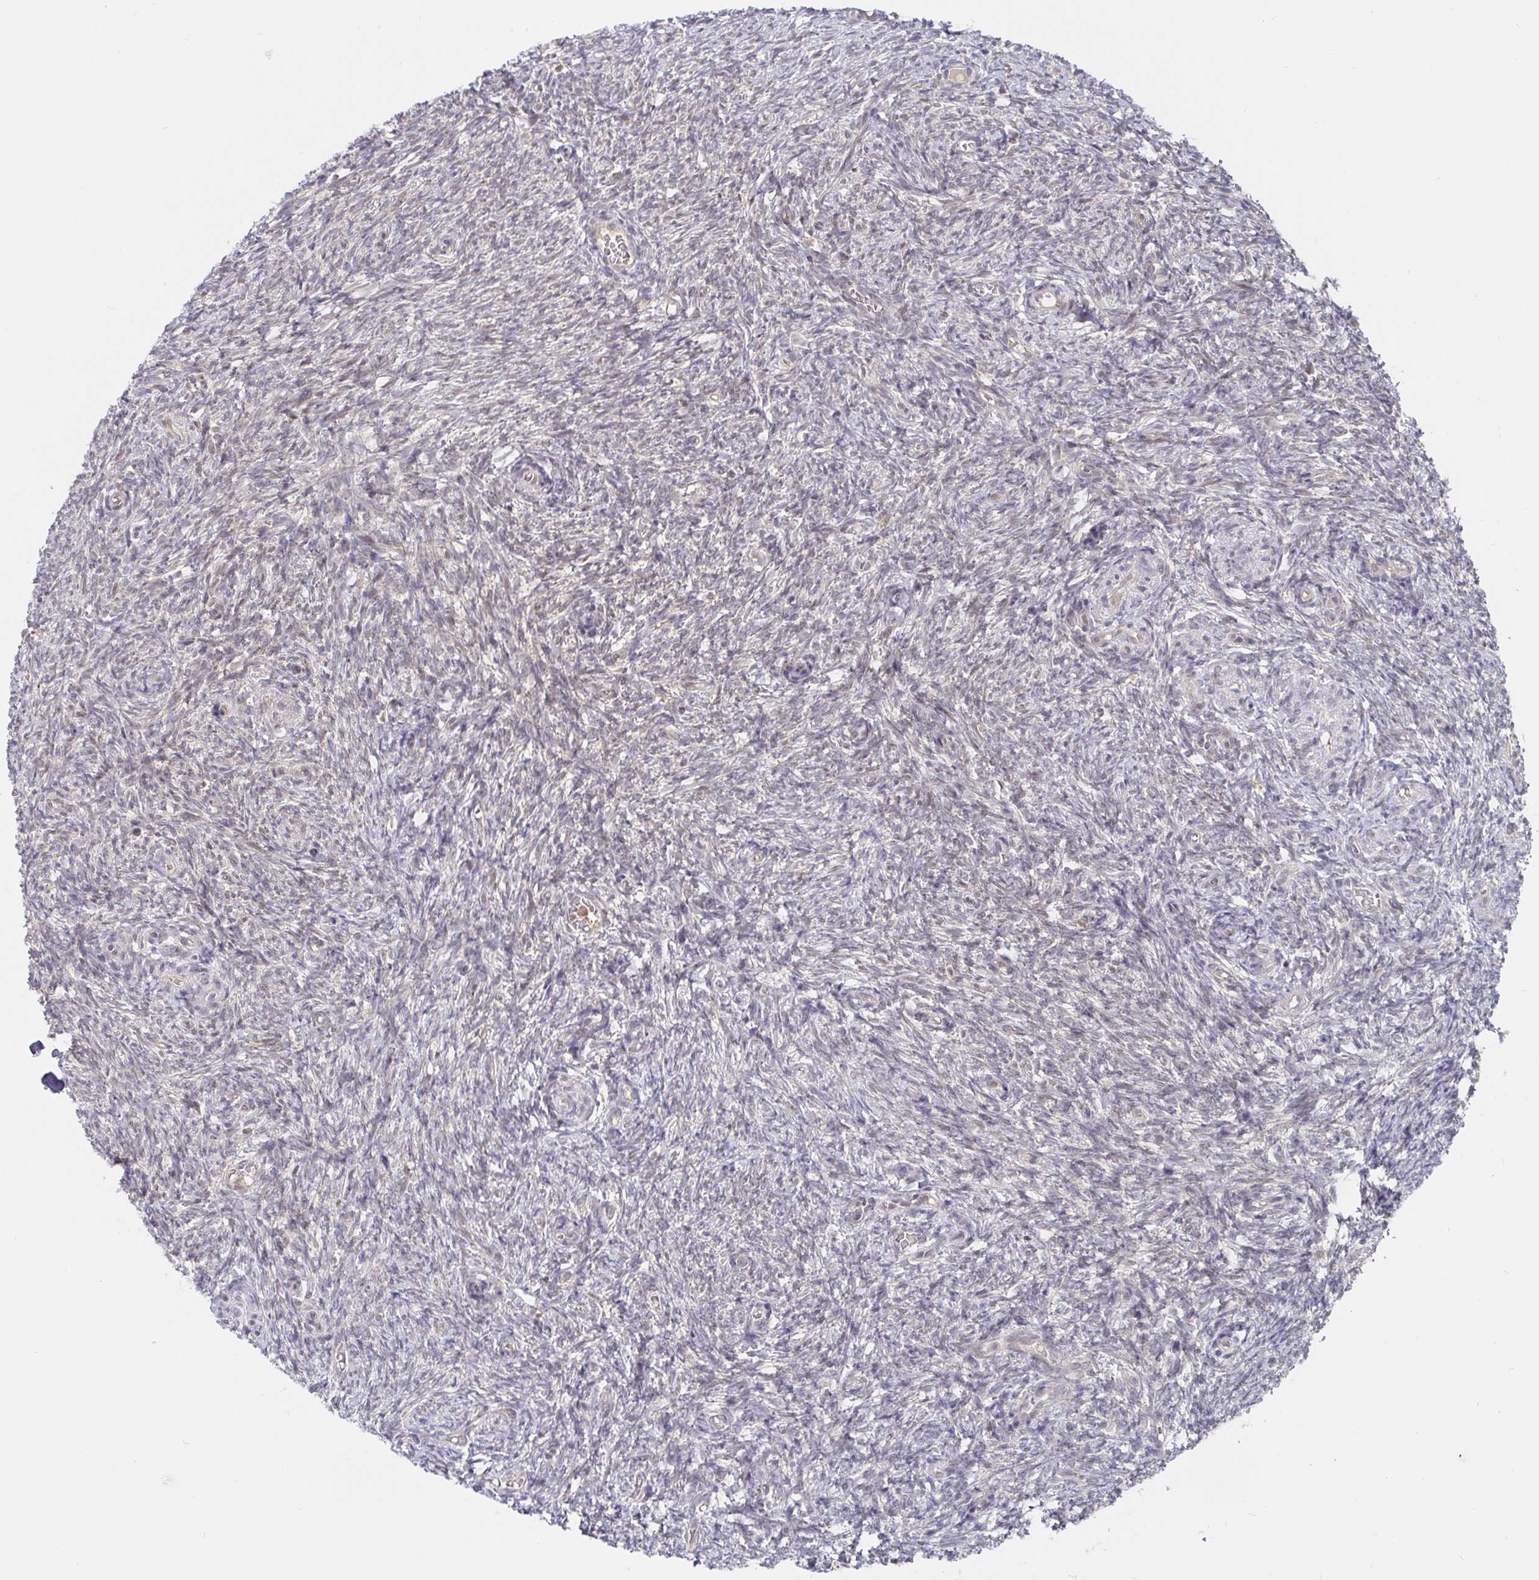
{"staining": {"intensity": "moderate", "quantity": ">75%", "location": "cytoplasmic/membranous"}, "tissue": "ovary", "cell_type": "Follicle cells", "image_type": "normal", "snomed": [{"axis": "morphology", "description": "Normal tissue, NOS"}, {"axis": "topography", "description": "Ovary"}], "caption": "Immunohistochemical staining of normal human ovary demonstrates >75% levels of moderate cytoplasmic/membranous protein positivity in about >75% of follicle cells.", "gene": "ALG1L2", "patient": {"sex": "female", "age": 39}}